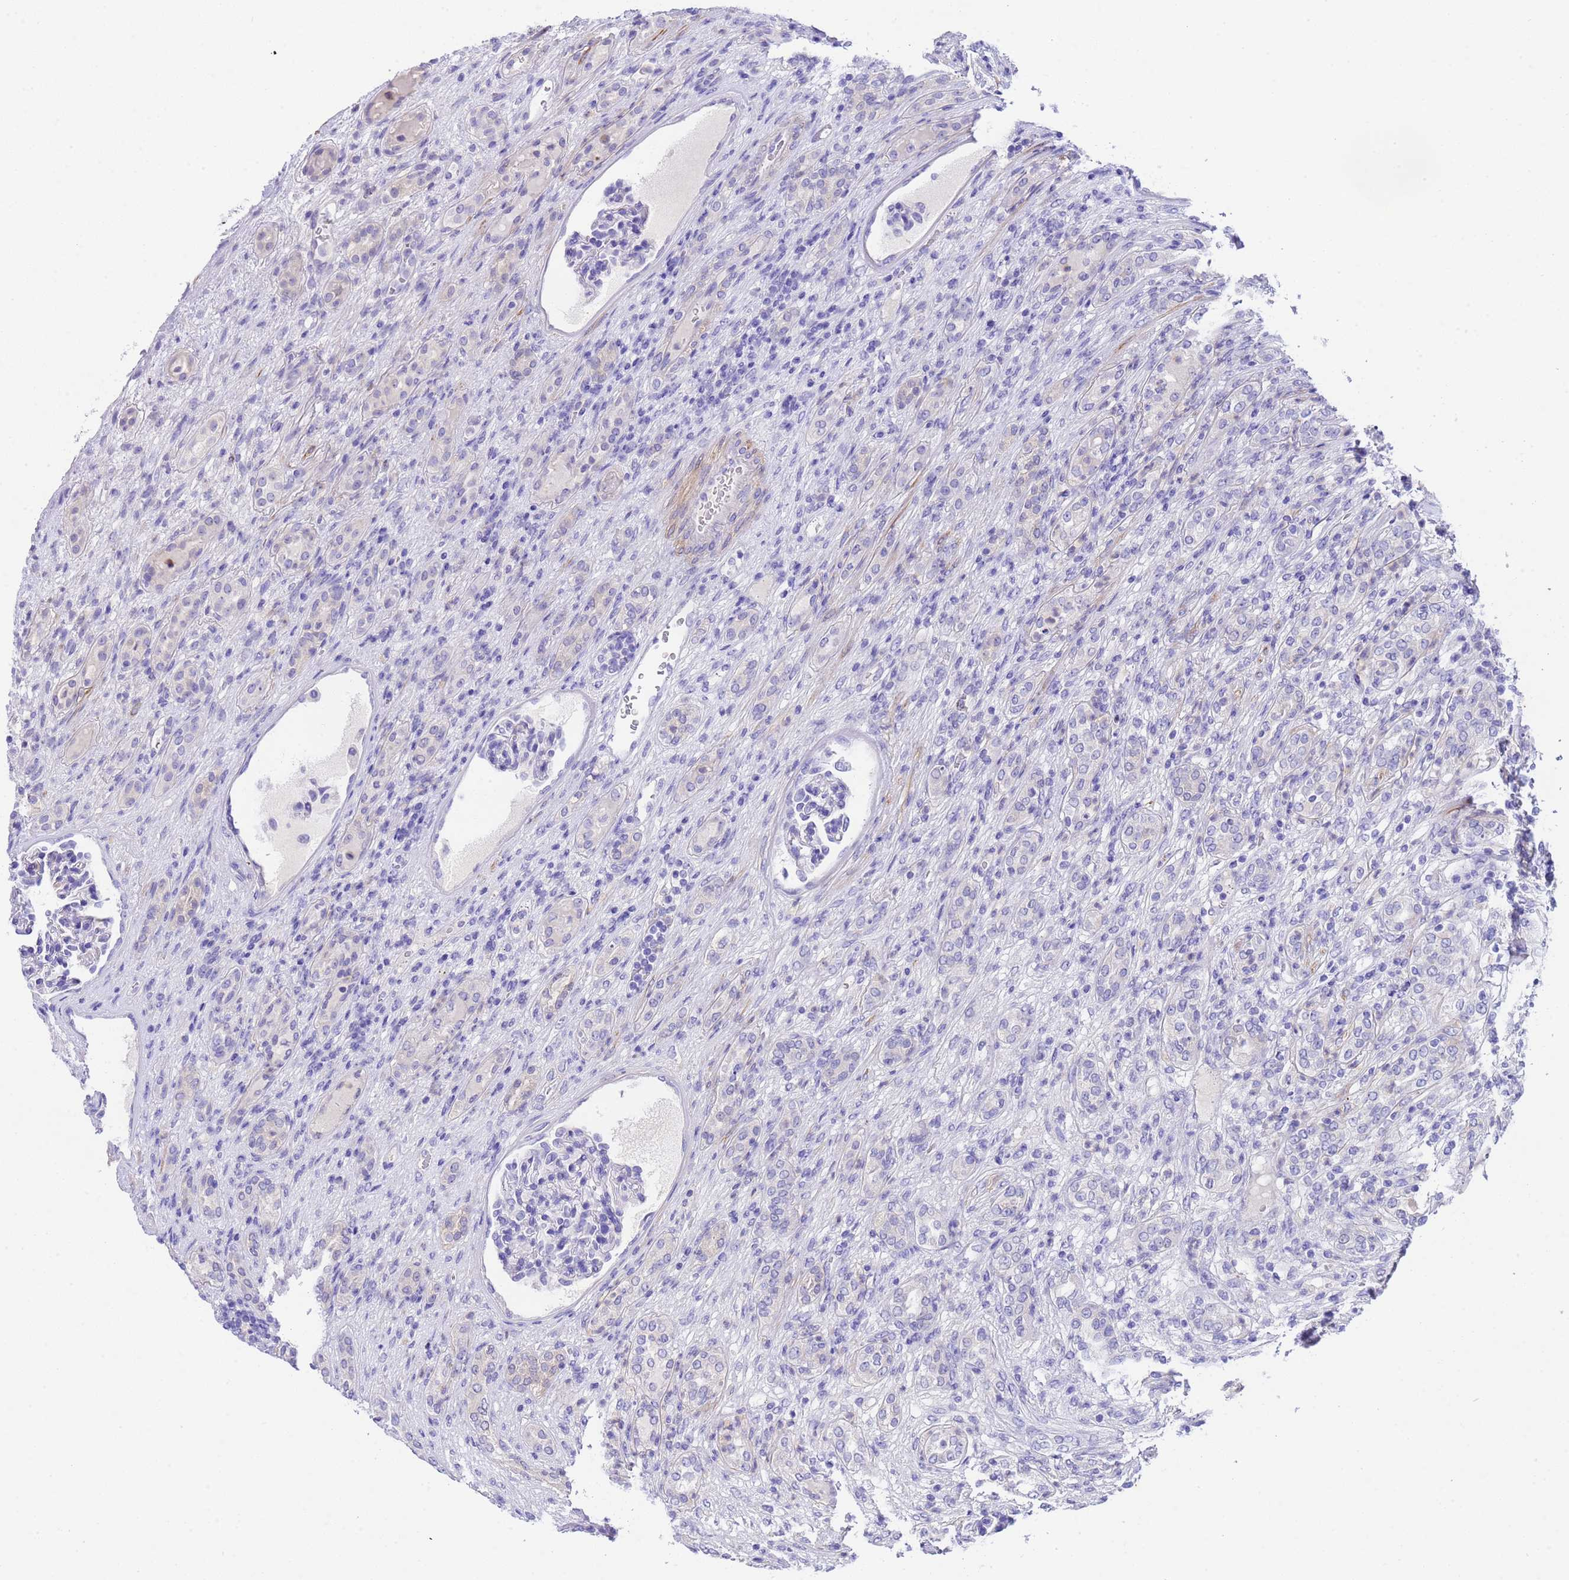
{"staining": {"intensity": "negative", "quantity": "none", "location": "none"}, "tissue": "renal cancer", "cell_type": "Tumor cells", "image_type": "cancer", "snomed": [{"axis": "morphology", "description": "Adenocarcinoma, NOS"}, {"axis": "topography", "description": "Kidney"}], "caption": "Immunohistochemistry (IHC) micrograph of neoplastic tissue: renal cancer (adenocarcinoma) stained with DAB displays no significant protein expression in tumor cells.", "gene": "USP38", "patient": {"sex": "female", "age": 54}}